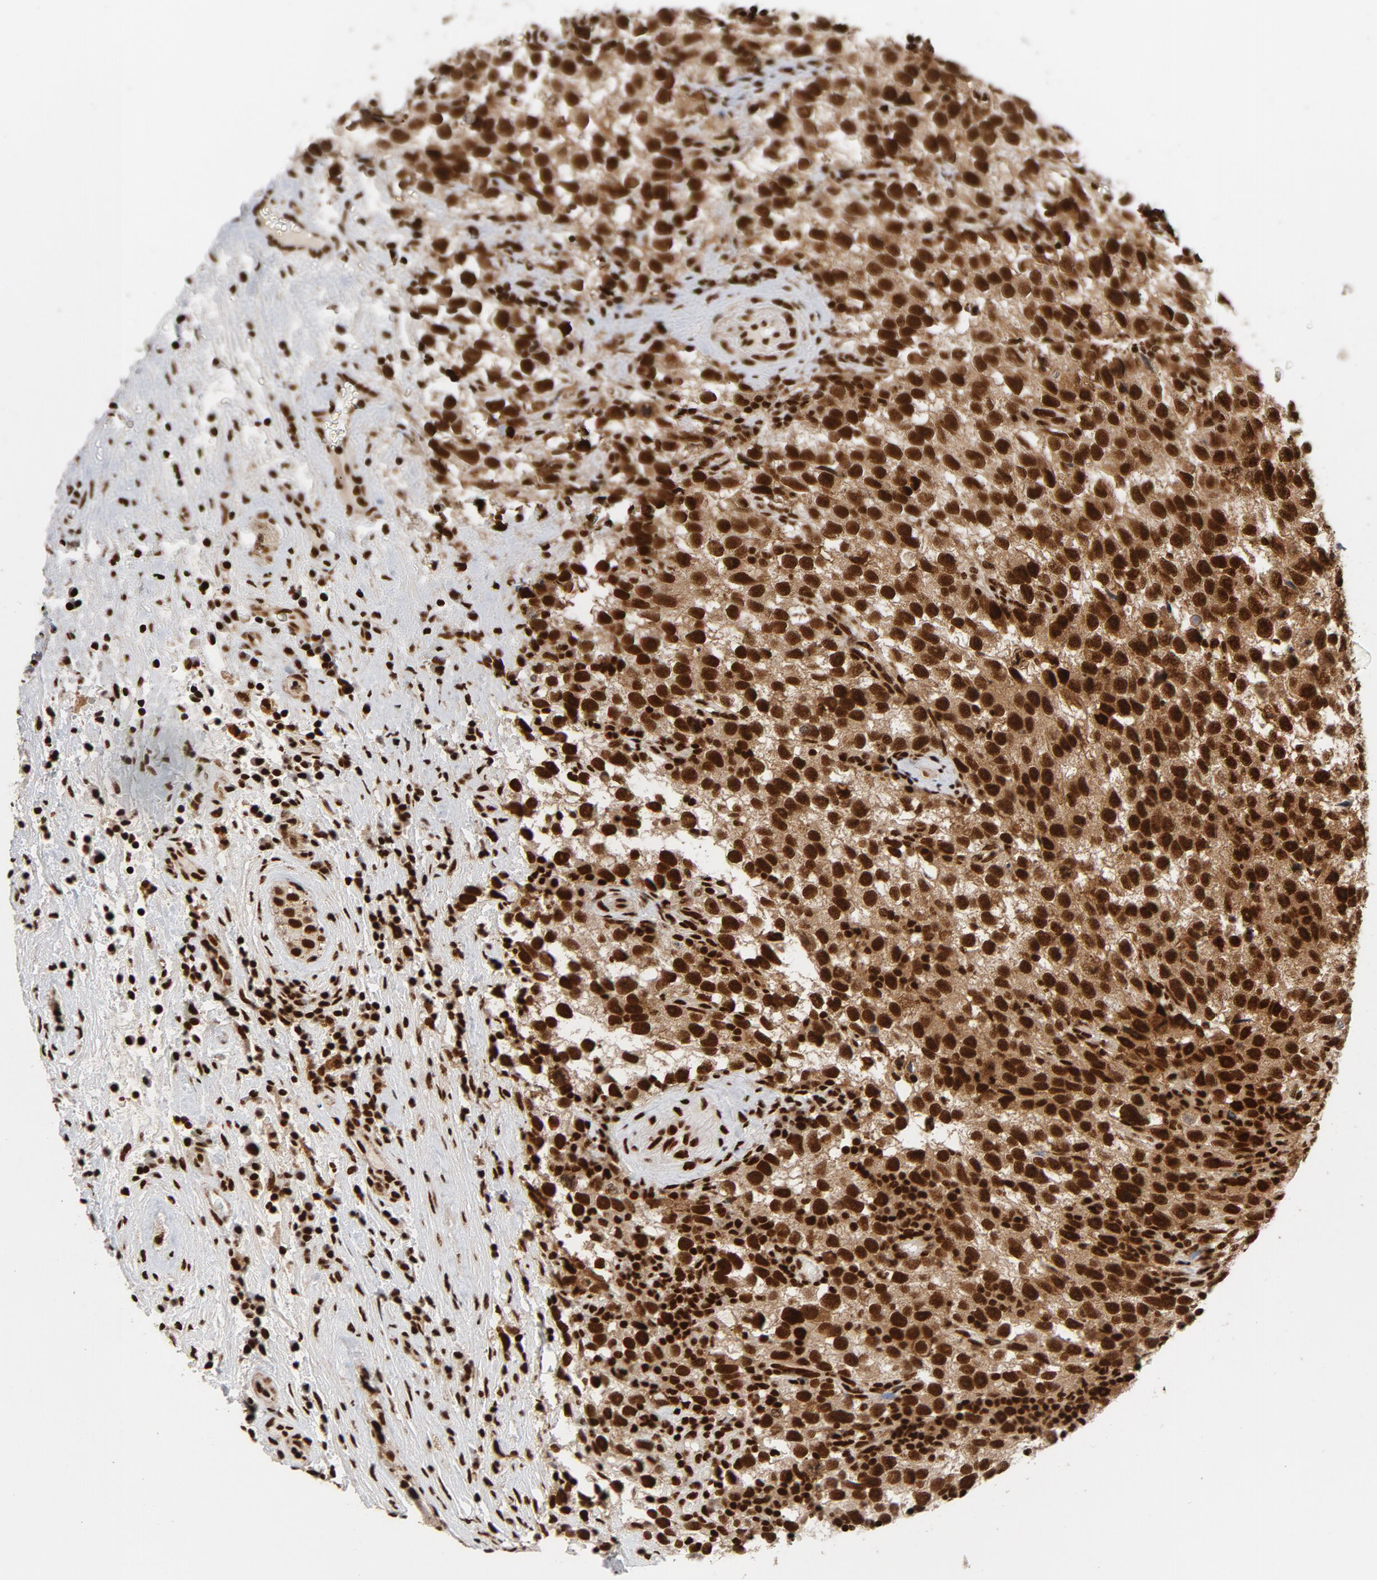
{"staining": {"intensity": "strong", "quantity": ">75%", "location": "nuclear"}, "tissue": "testis cancer", "cell_type": "Tumor cells", "image_type": "cancer", "snomed": [{"axis": "morphology", "description": "Seminoma, NOS"}, {"axis": "topography", "description": "Testis"}], "caption": "Immunohistochemical staining of seminoma (testis) displays high levels of strong nuclear protein expression in approximately >75% of tumor cells.", "gene": "NFYB", "patient": {"sex": "male", "age": 33}}